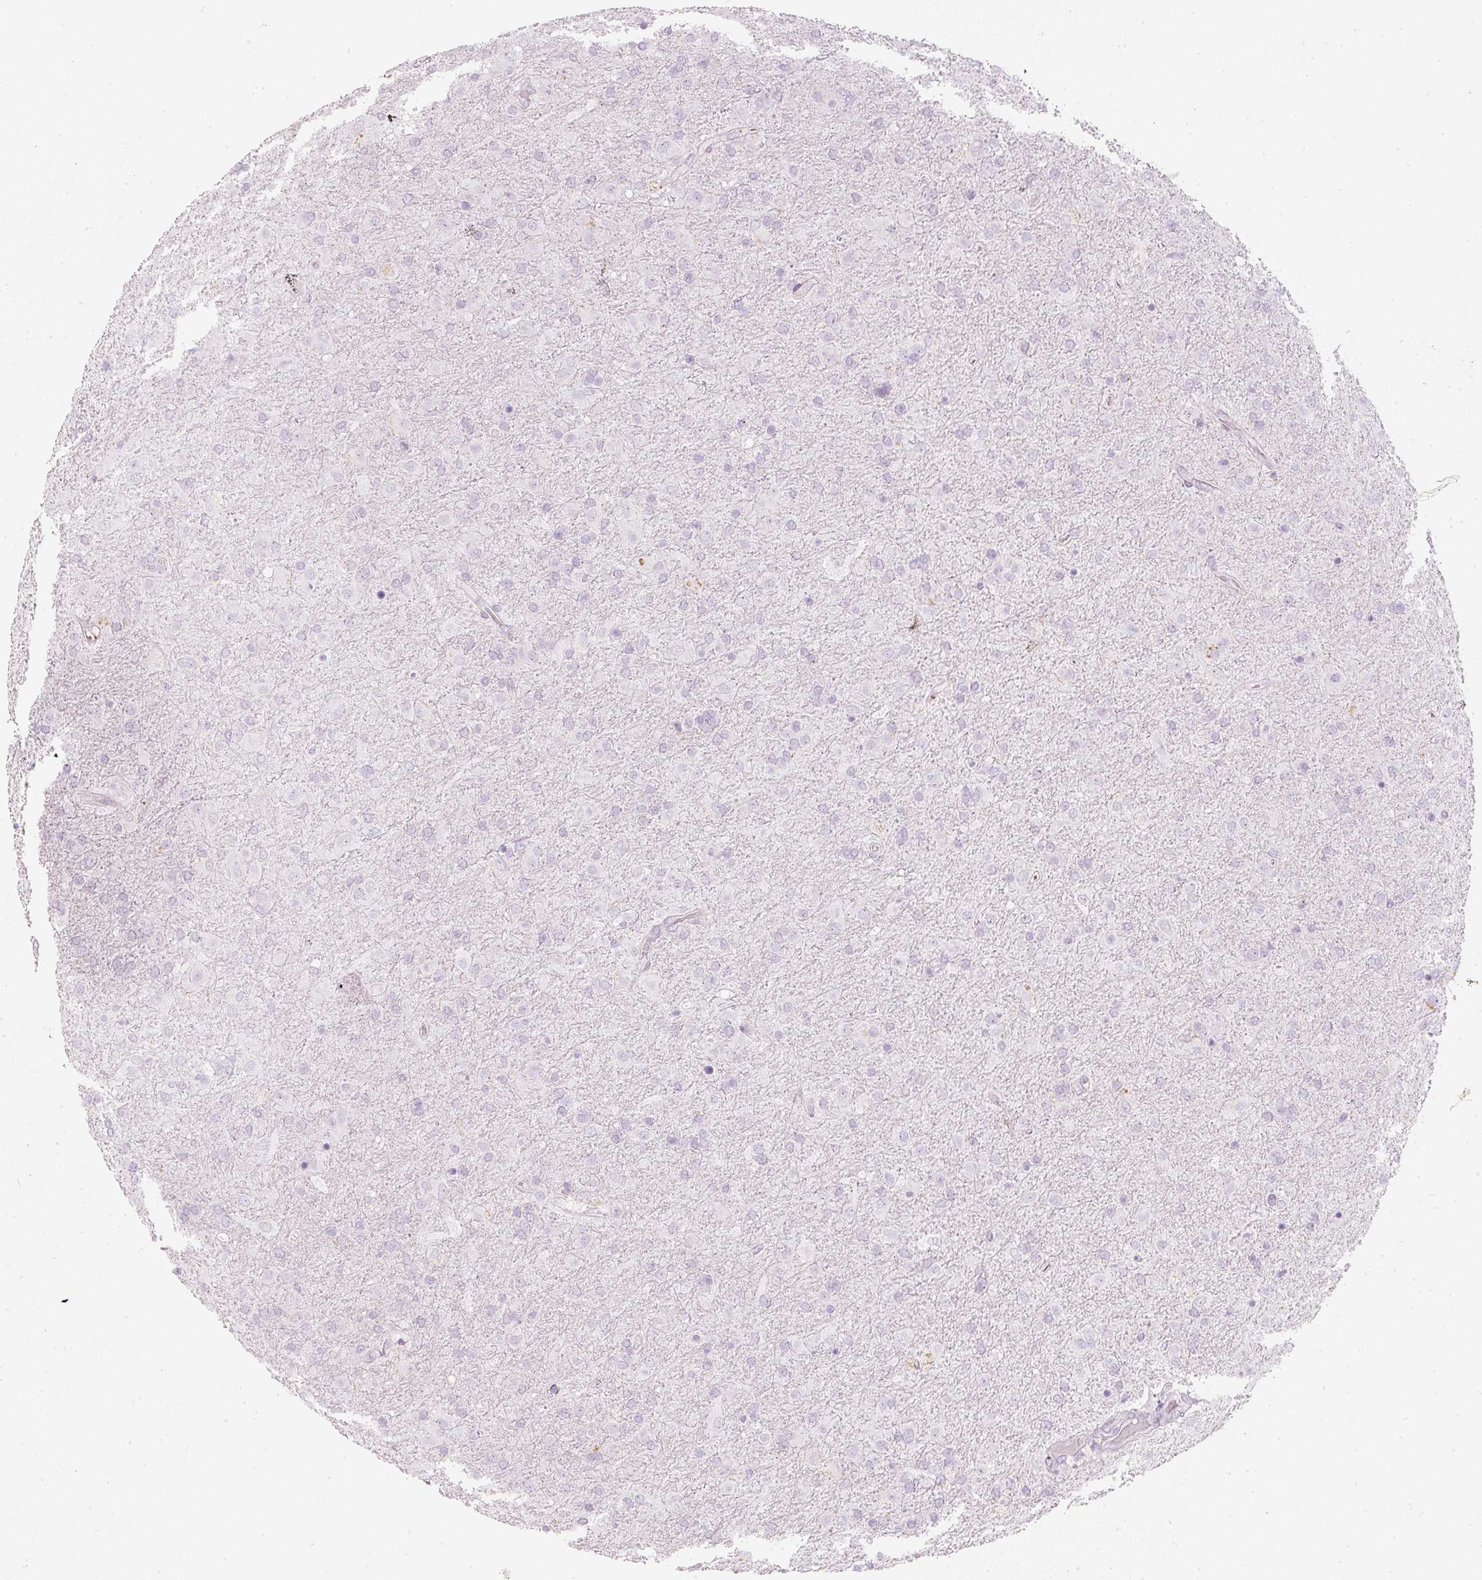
{"staining": {"intensity": "negative", "quantity": "none", "location": "none"}, "tissue": "glioma", "cell_type": "Tumor cells", "image_type": "cancer", "snomed": [{"axis": "morphology", "description": "Glioma, malignant, Low grade"}, {"axis": "topography", "description": "Brain"}], "caption": "Immunohistochemistry image of low-grade glioma (malignant) stained for a protein (brown), which demonstrates no positivity in tumor cells.", "gene": "LECT2", "patient": {"sex": "male", "age": 65}}